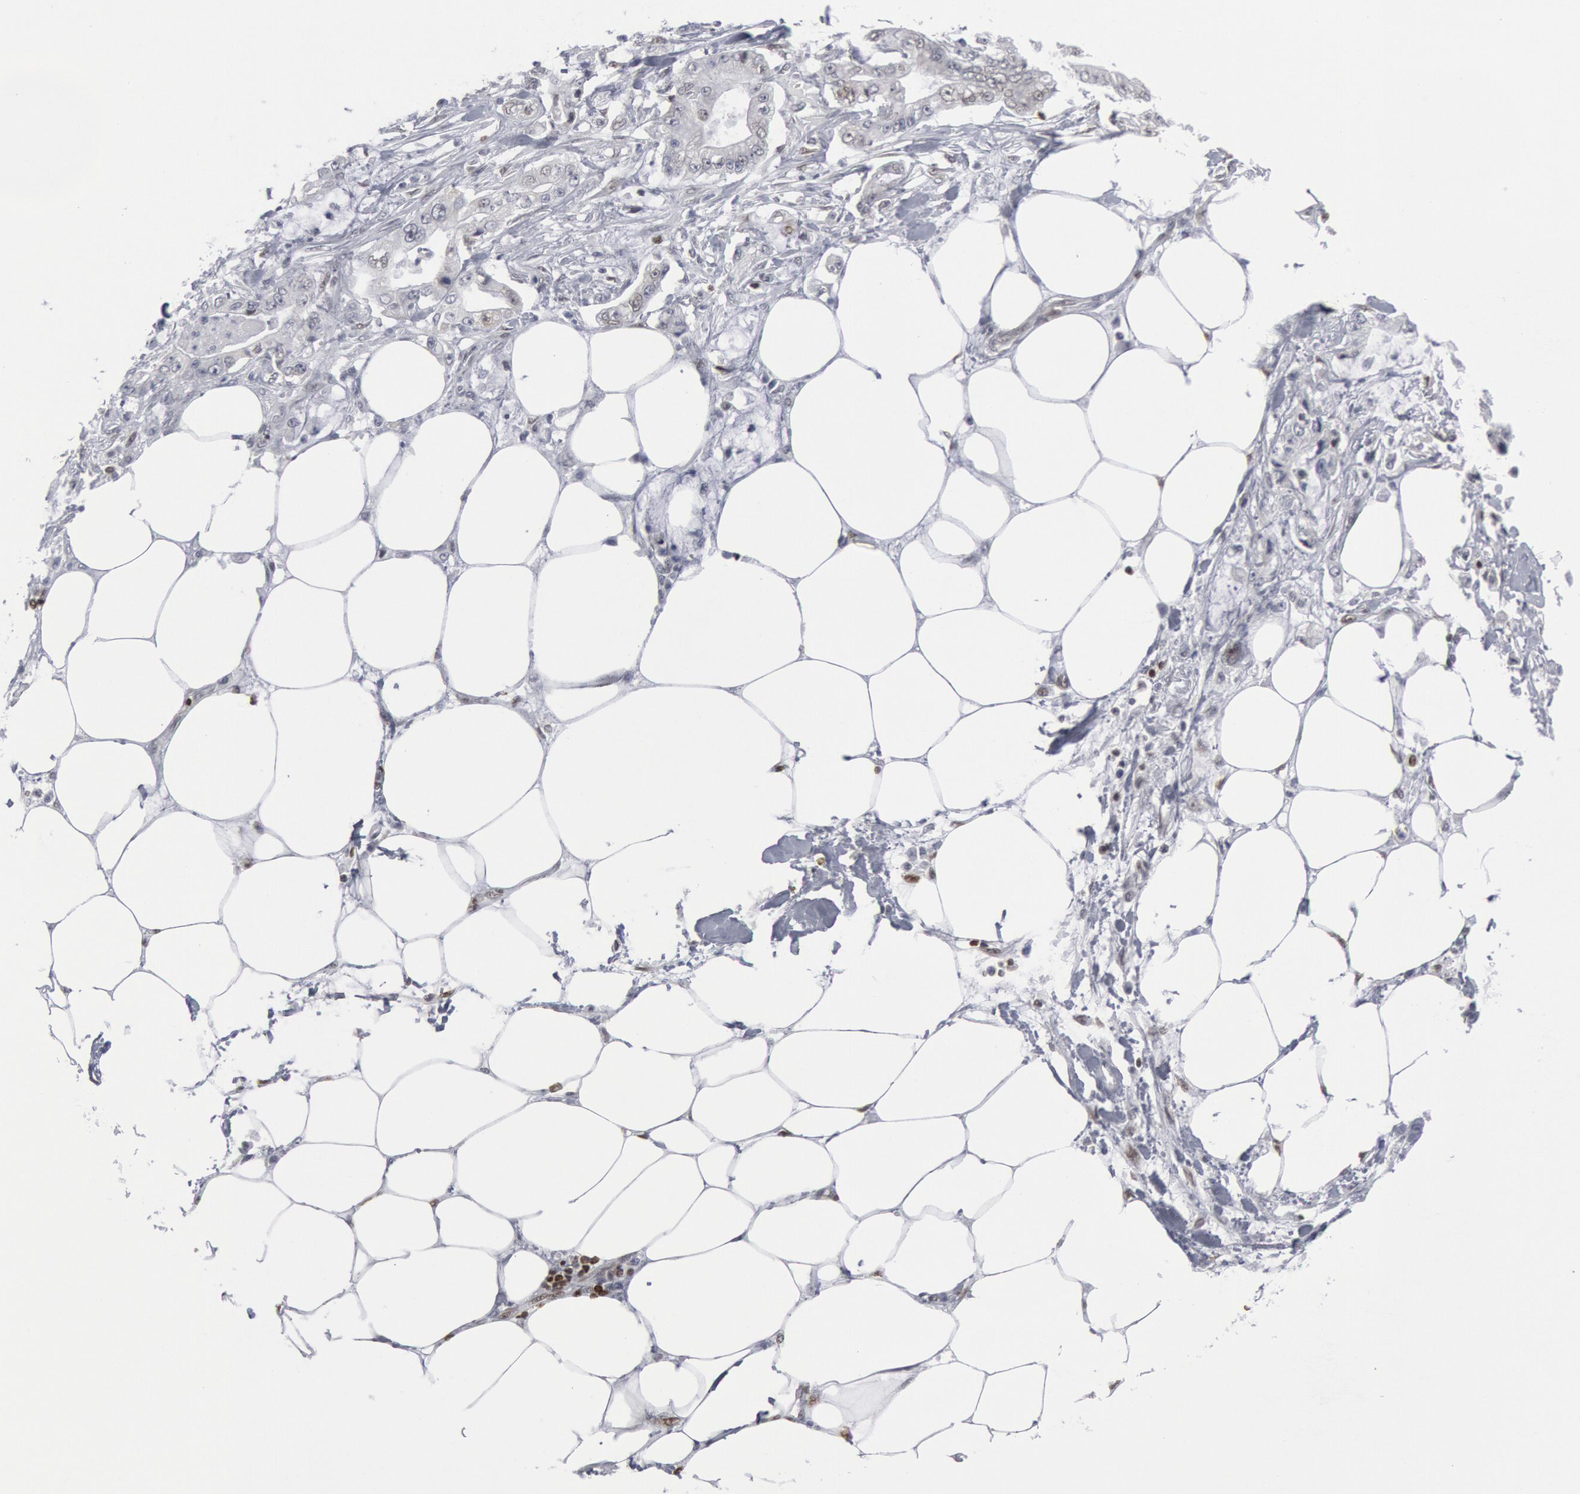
{"staining": {"intensity": "weak", "quantity": "<25%", "location": "nuclear"}, "tissue": "pancreatic cancer", "cell_type": "Tumor cells", "image_type": "cancer", "snomed": [{"axis": "morphology", "description": "Adenocarcinoma, NOS"}, {"axis": "topography", "description": "Pancreas"}, {"axis": "topography", "description": "Stomach, upper"}], "caption": "Protein analysis of pancreatic cancer (adenocarcinoma) exhibits no significant staining in tumor cells.", "gene": "MECP2", "patient": {"sex": "male", "age": 77}}